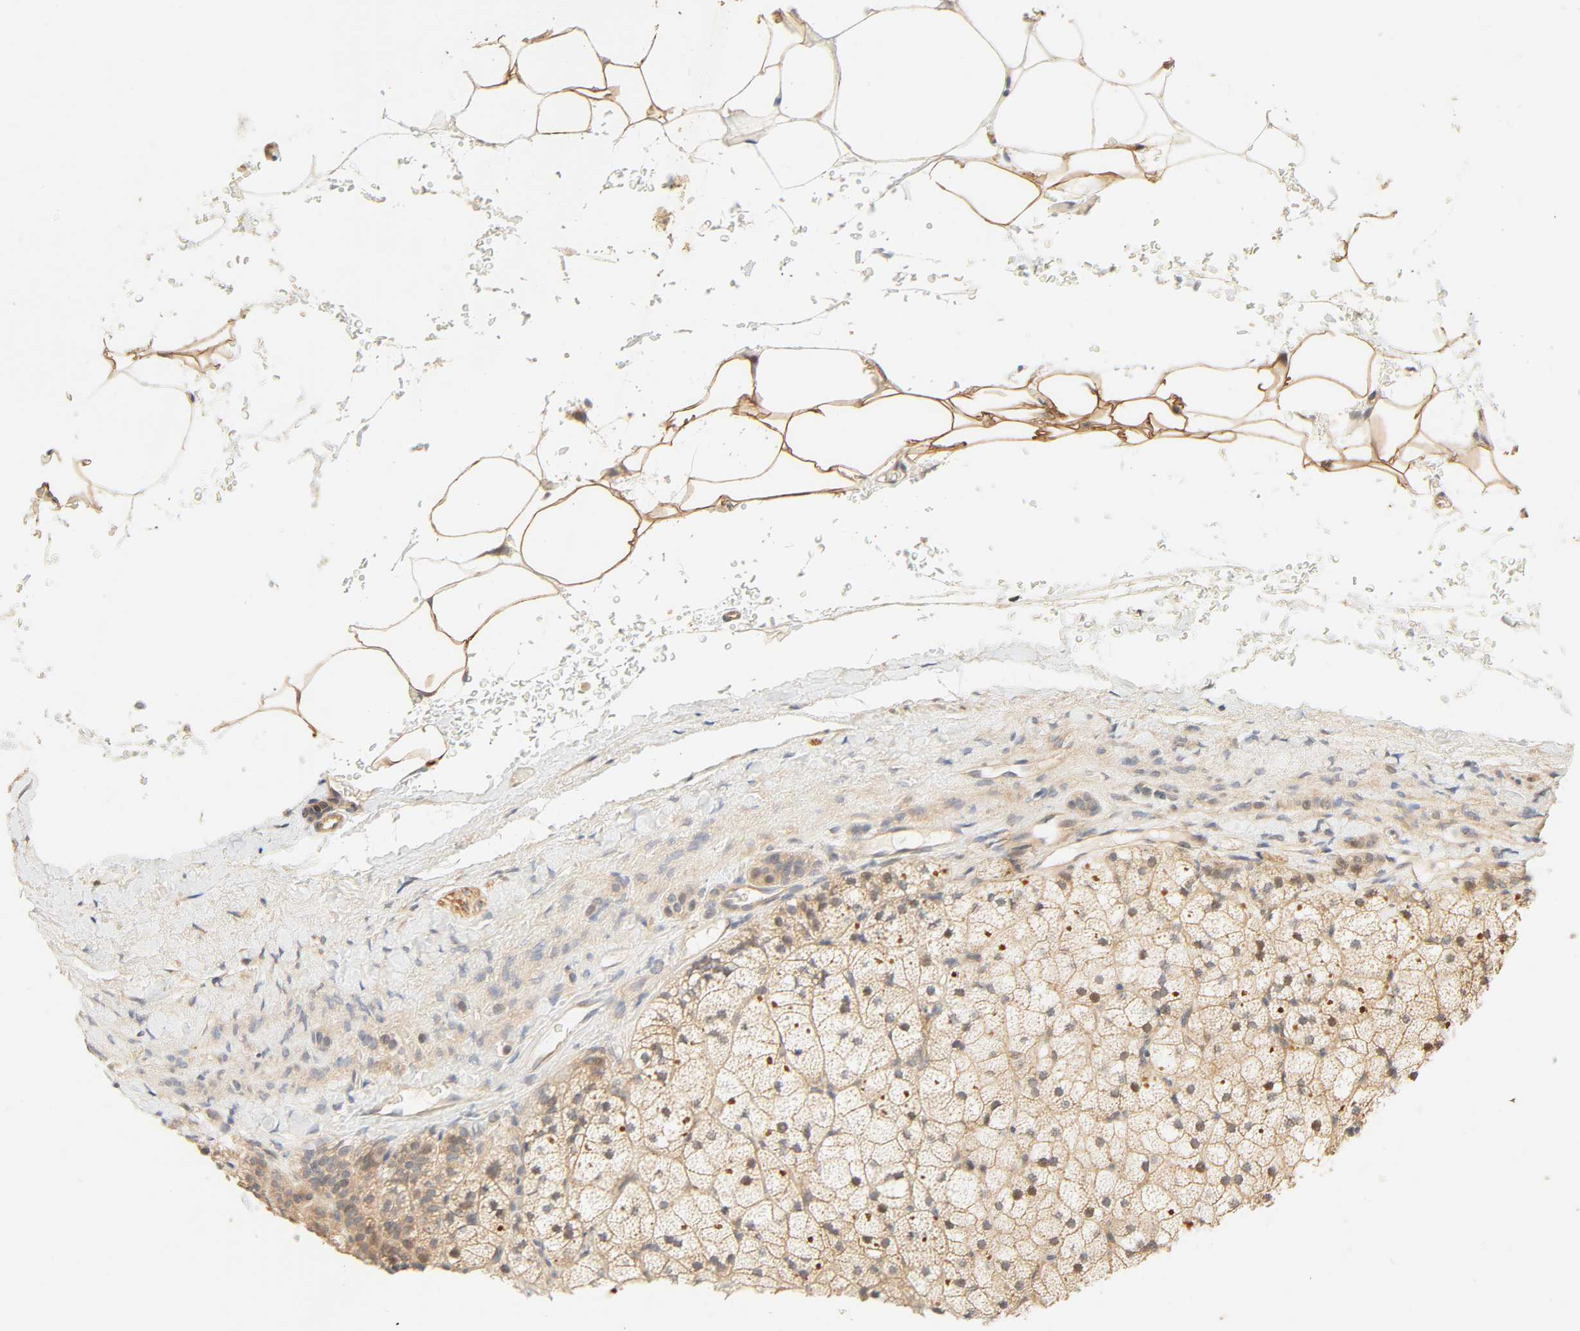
{"staining": {"intensity": "weak", "quantity": ">75%", "location": "cytoplasmic/membranous"}, "tissue": "adrenal gland", "cell_type": "Glandular cells", "image_type": "normal", "snomed": [{"axis": "morphology", "description": "Normal tissue, NOS"}, {"axis": "topography", "description": "Adrenal gland"}], "caption": "IHC of benign human adrenal gland displays low levels of weak cytoplasmic/membranous staining in approximately >75% of glandular cells. Using DAB (3,3'-diaminobenzidine) (brown) and hematoxylin (blue) stains, captured at high magnification using brightfield microscopy.", "gene": "CACNA1G", "patient": {"sex": "male", "age": 35}}